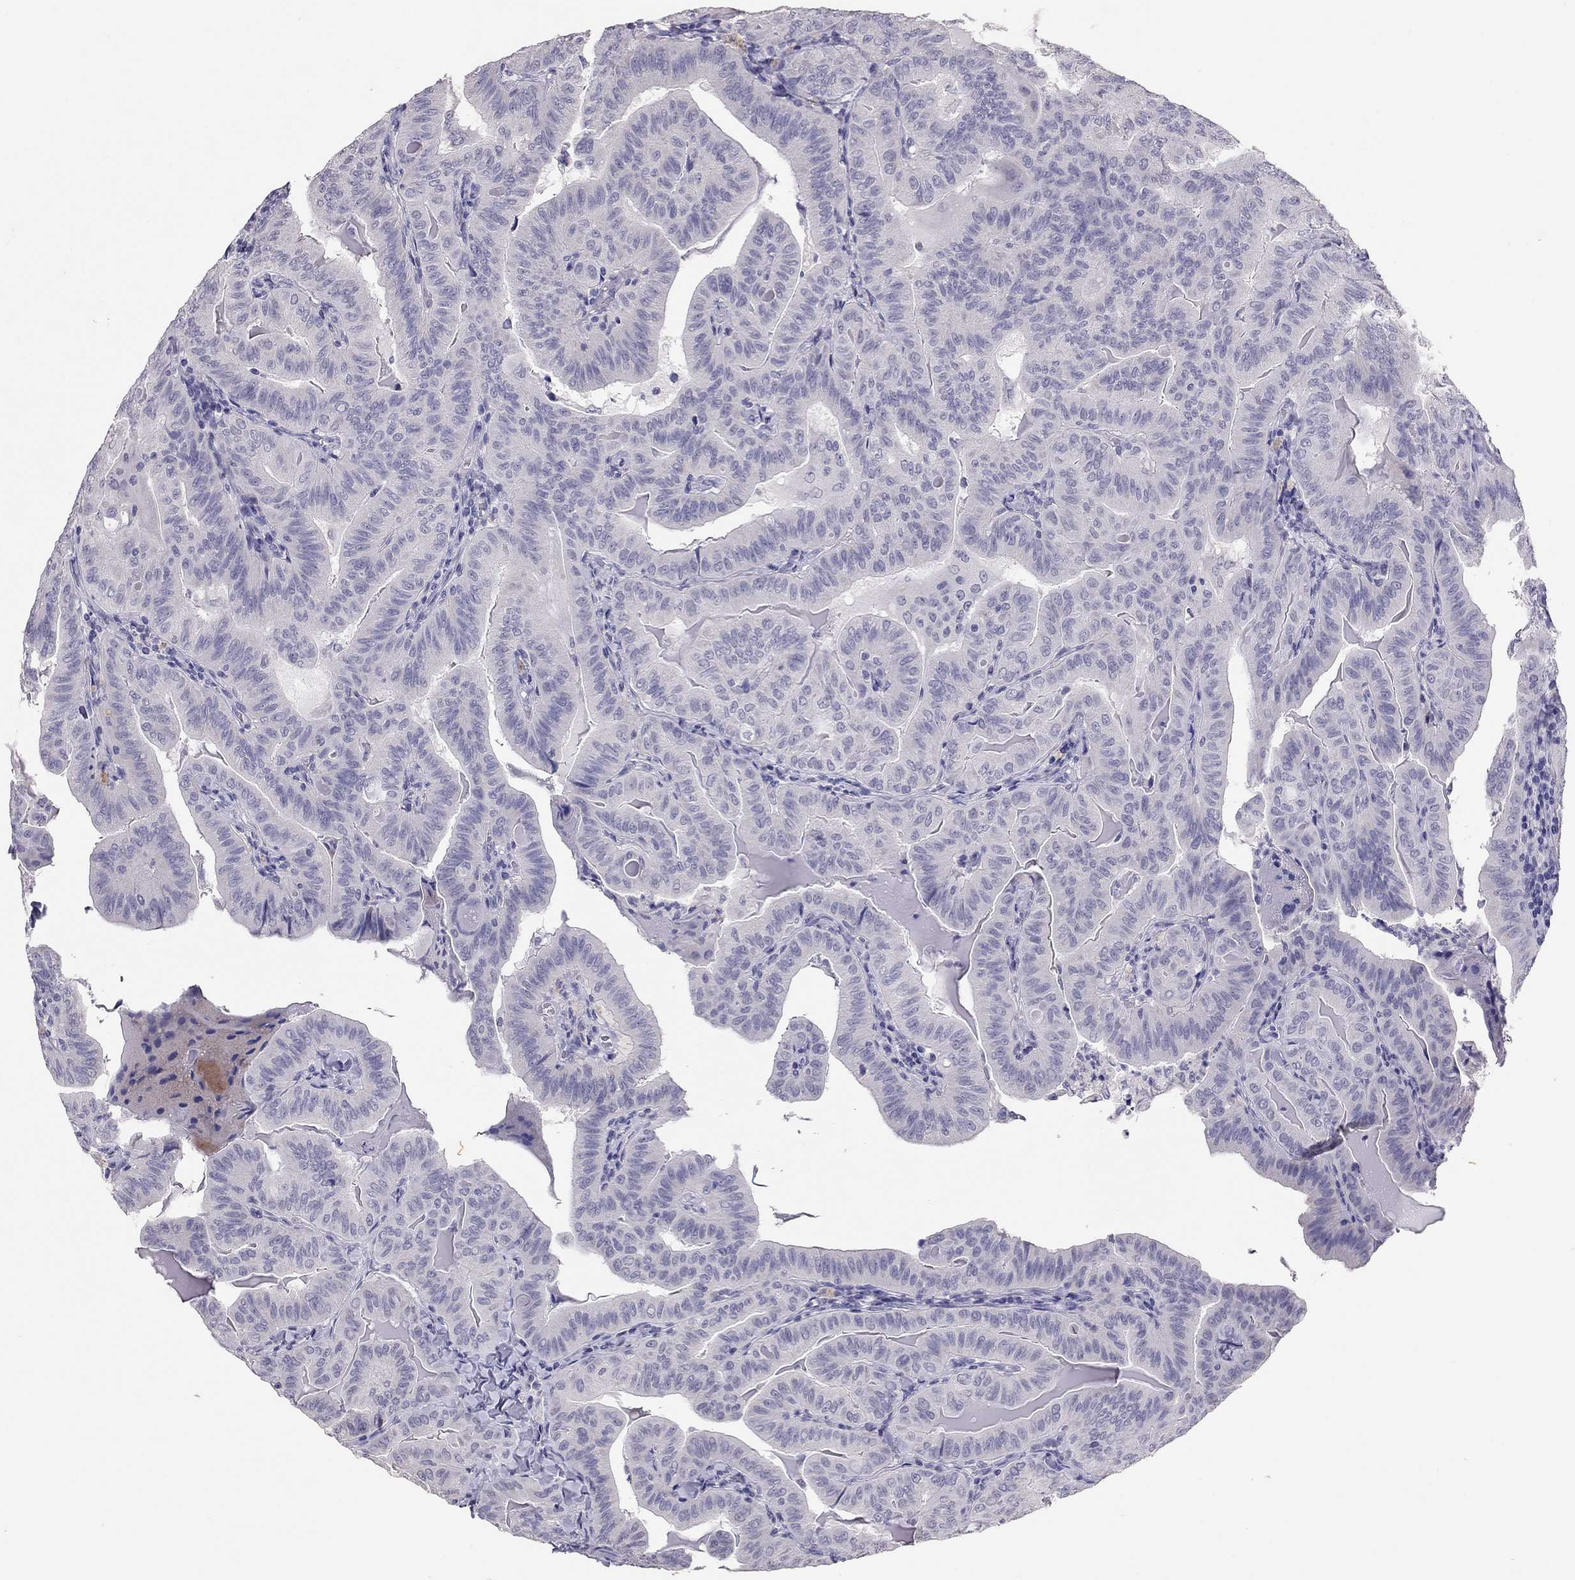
{"staining": {"intensity": "negative", "quantity": "none", "location": "none"}, "tissue": "thyroid cancer", "cell_type": "Tumor cells", "image_type": "cancer", "snomed": [{"axis": "morphology", "description": "Papillary adenocarcinoma, NOS"}, {"axis": "topography", "description": "Thyroid gland"}], "caption": "A photomicrograph of papillary adenocarcinoma (thyroid) stained for a protein exhibits no brown staining in tumor cells.", "gene": "PSMB11", "patient": {"sex": "female", "age": 68}}